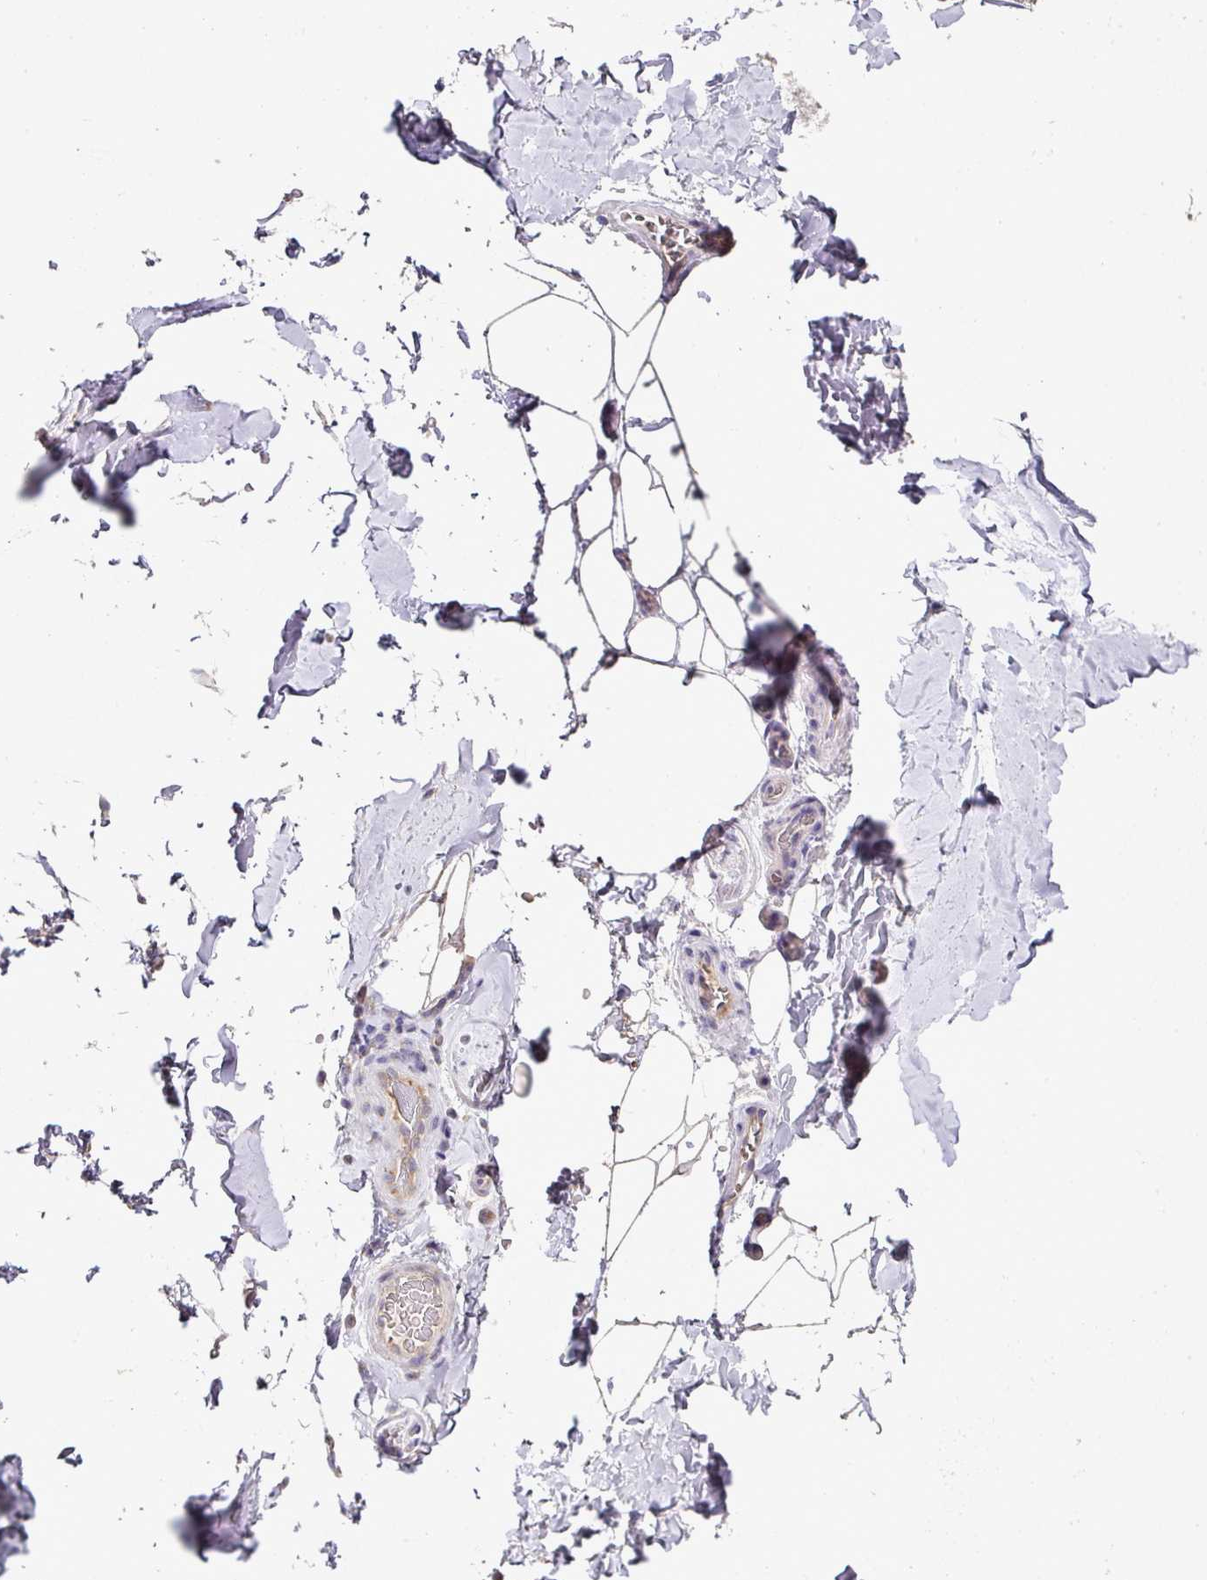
{"staining": {"intensity": "negative", "quantity": "none", "location": "none"}, "tissue": "adipose tissue", "cell_type": "Adipocytes", "image_type": "normal", "snomed": [{"axis": "morphology", "description": "Normal tissue, NOS"}, {"axis": "topography", "description": "Vascular tissue"}, {"axis": "topography", "description": "Peripheral nerve tissue"}], "caption": "Adipose tissue was stained to show a protein in brown. There is no significant staining in adipocytes. (DAB (3,3'-diaminobenzidine) immunohistochemistry with hematoxylin counter stain).", "gene": "SKIC2", "patient": {"sex": "male", "age": 41}}